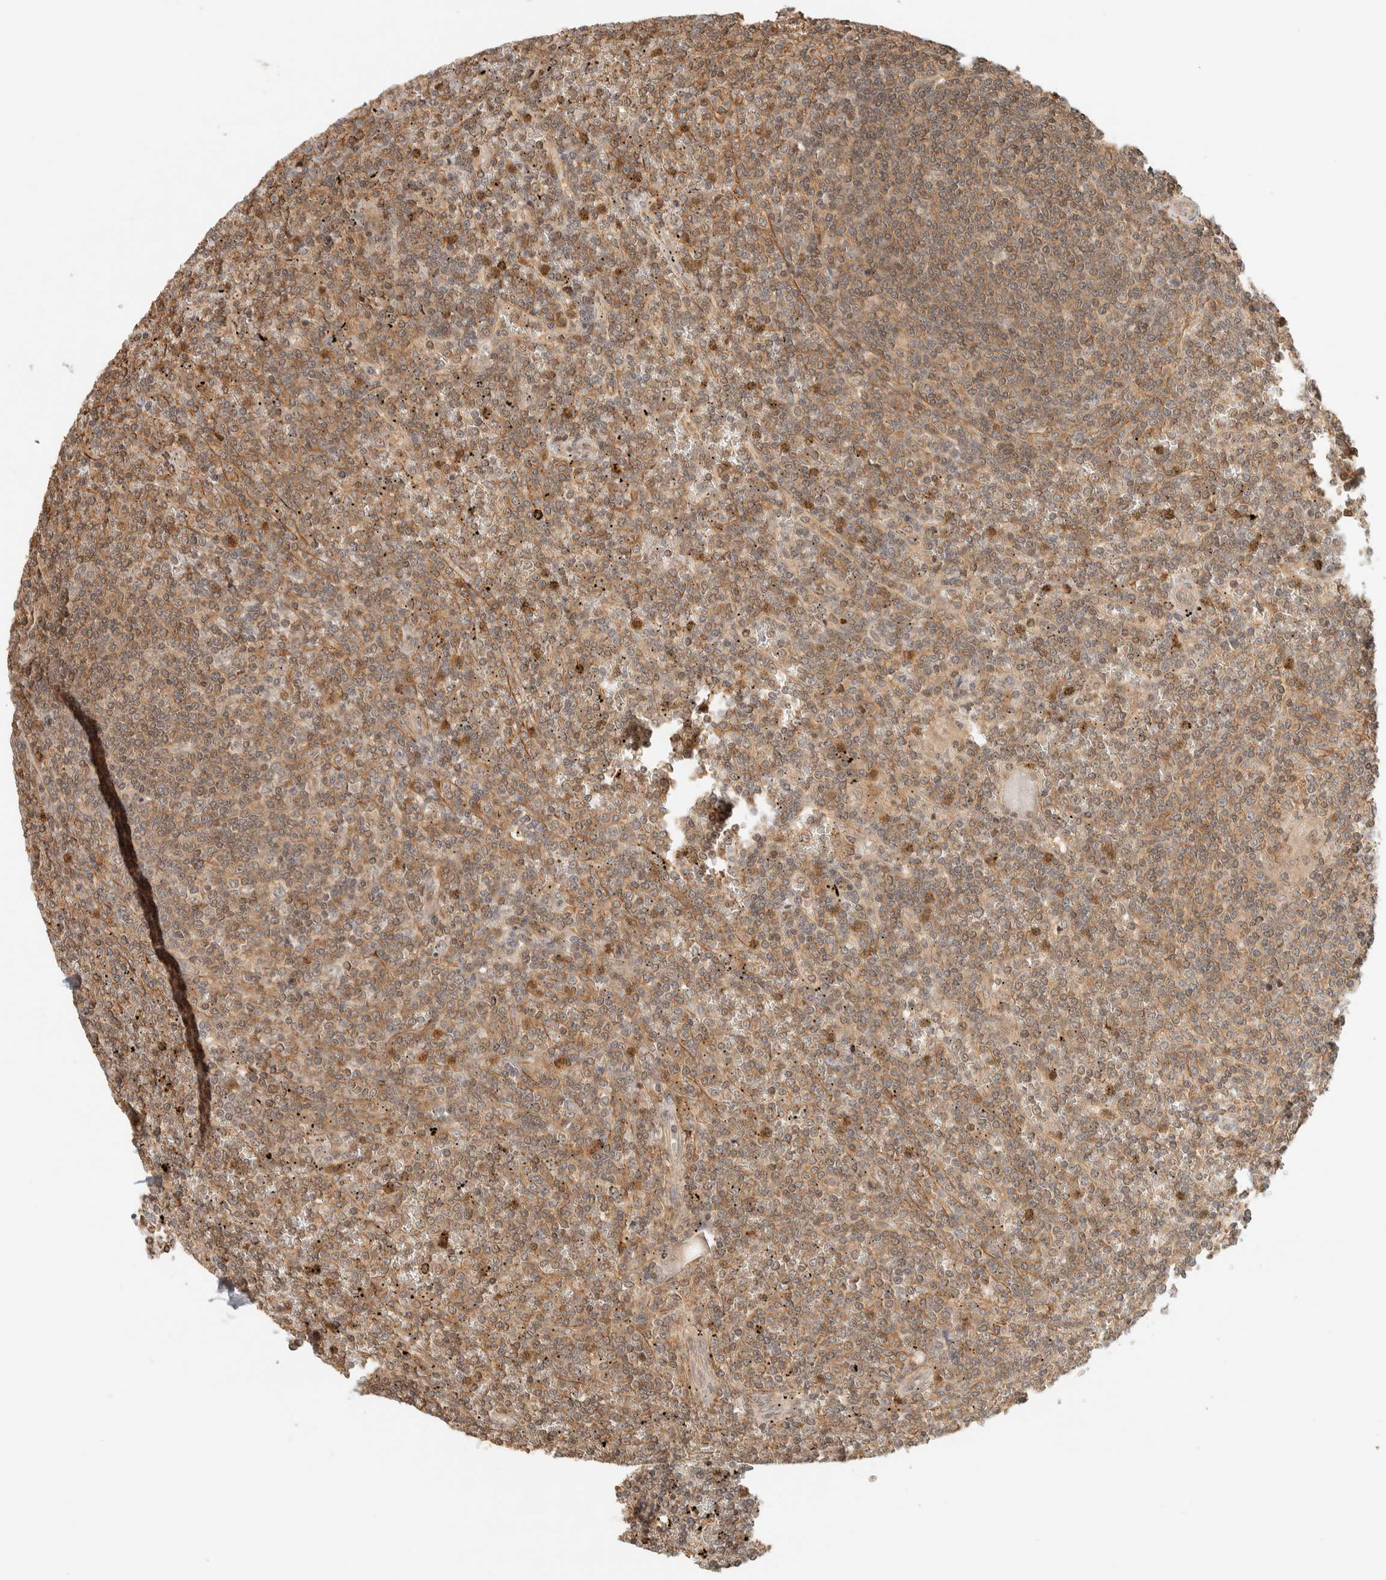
{"staining": {"intensity": "weak", "quantity": ">75%", "location": "cytoplasmic/membranous"}, "tissue": "lymphoma", "cell_type": "Tumor cells", "image_type": "cancer", "snomed": [{"axis": "morphology", "description": "Malignant lymphoma, non-Hodgkin's type, Low grade"}, {"axis": "topography", "description": "Spleen"}], "caption": "There is low levels of weak cytoplasmic/membranous staining in tumor cells of lymphoma, as demonstrated by immunohistochemical staining (brown color).", "gene": "ARFGEF1", "patient": {"sex": "female", "age": 19}}